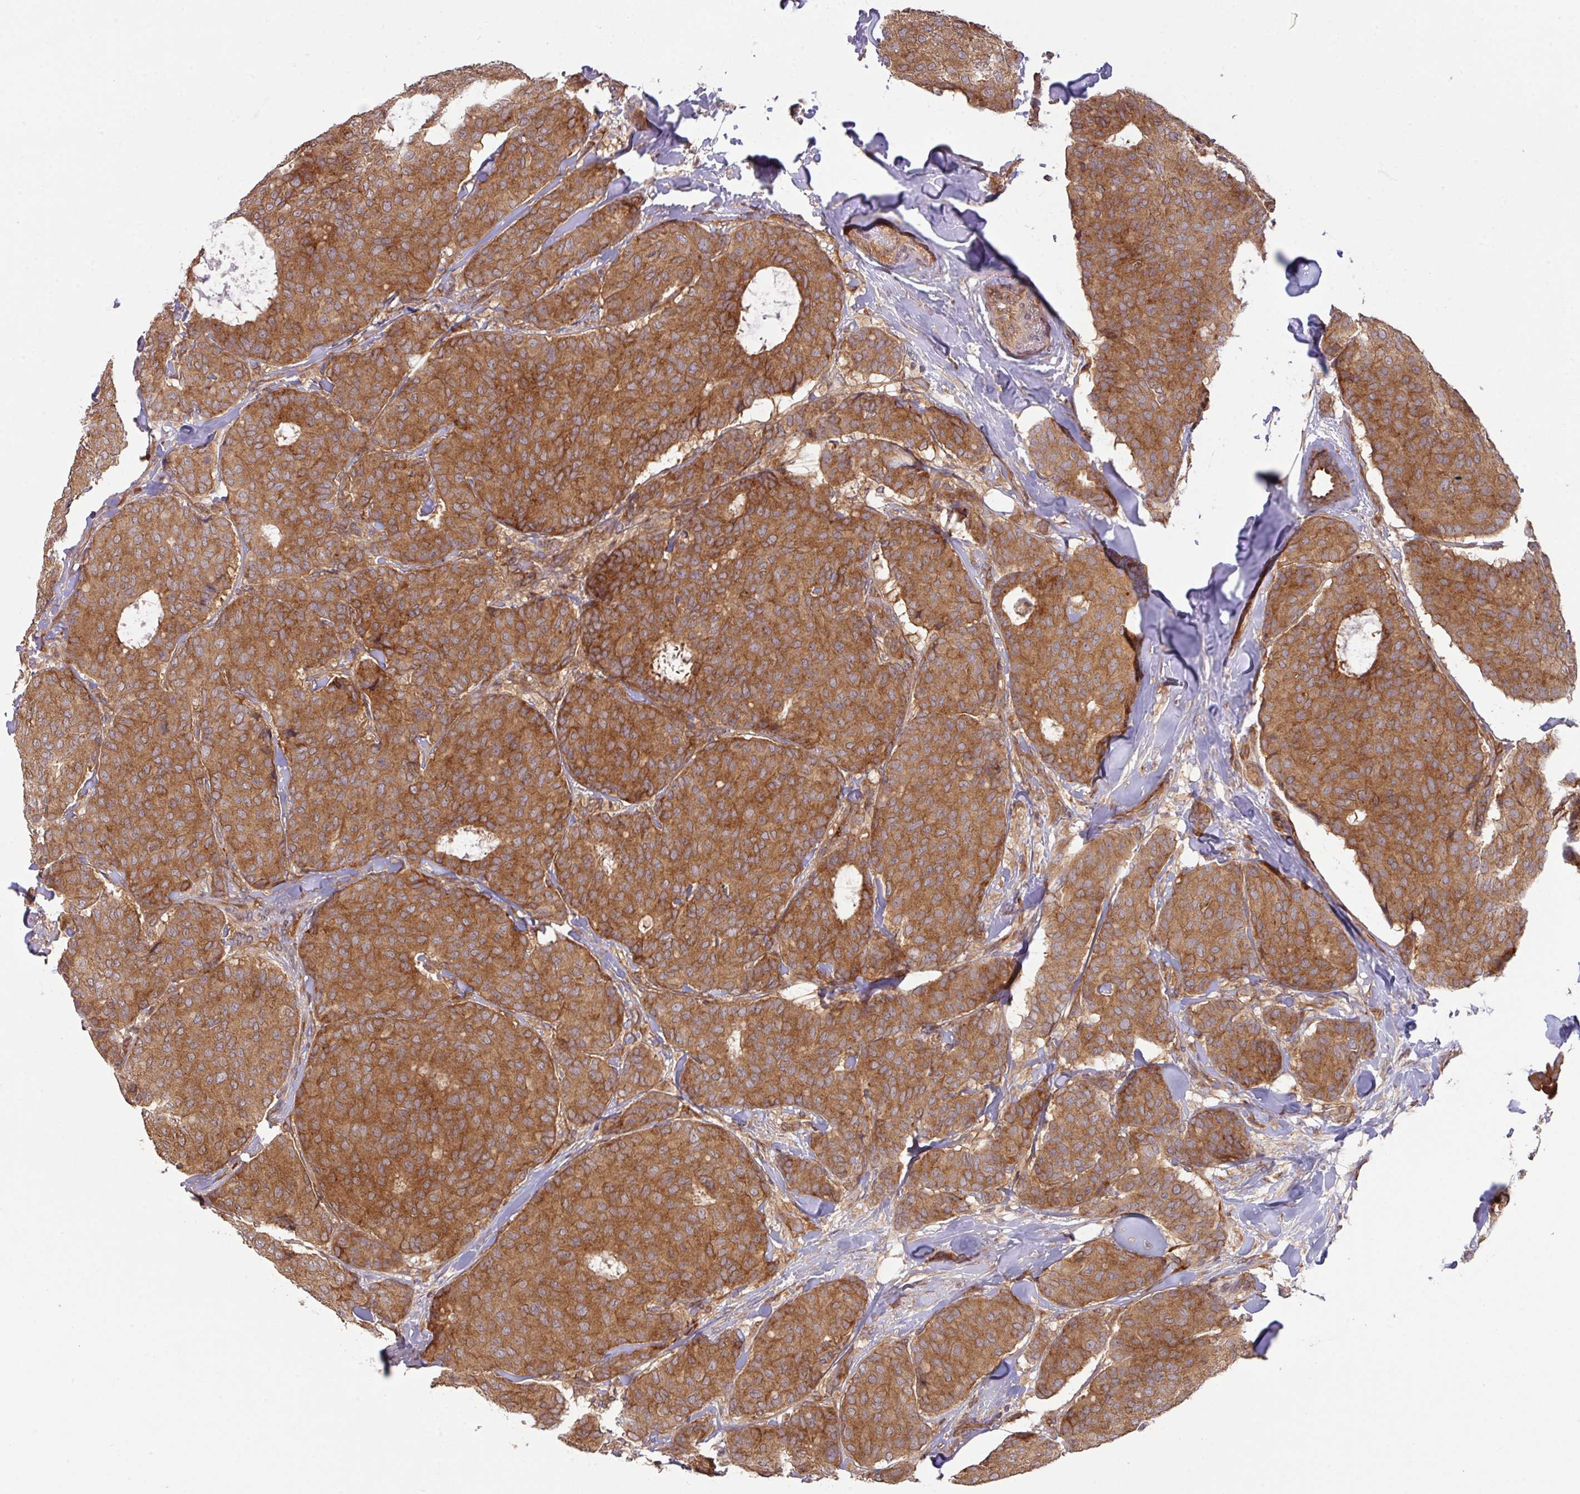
{"staining": {"intensity": "strong", "quantity": ">75%", "location": "cytoplasmic/membranous"}, "tissue": "breast cancer", "cell_type": "Tumor cells", "image_type": "cancer", "snomed": [{"axis": "morphology", "description": "Duct carcinoma"}, {"axis": "topography", "description": "Breast"}], "caption": "Immunohistochemistry (IHC) staining of breast invasive ductal carcinoma, which shows high levels of strong cytoplasmic/membranous positivity in about >75% of tumor cells indicating strong cytoplasmic/membranous protein positivity. The staining was performed using DAB (brown) for protein detection and nuclei were counterstained in hematoxylin (blue).", "gene": "CYFIP2", "patient": {"sex": "female", "age": 75}}